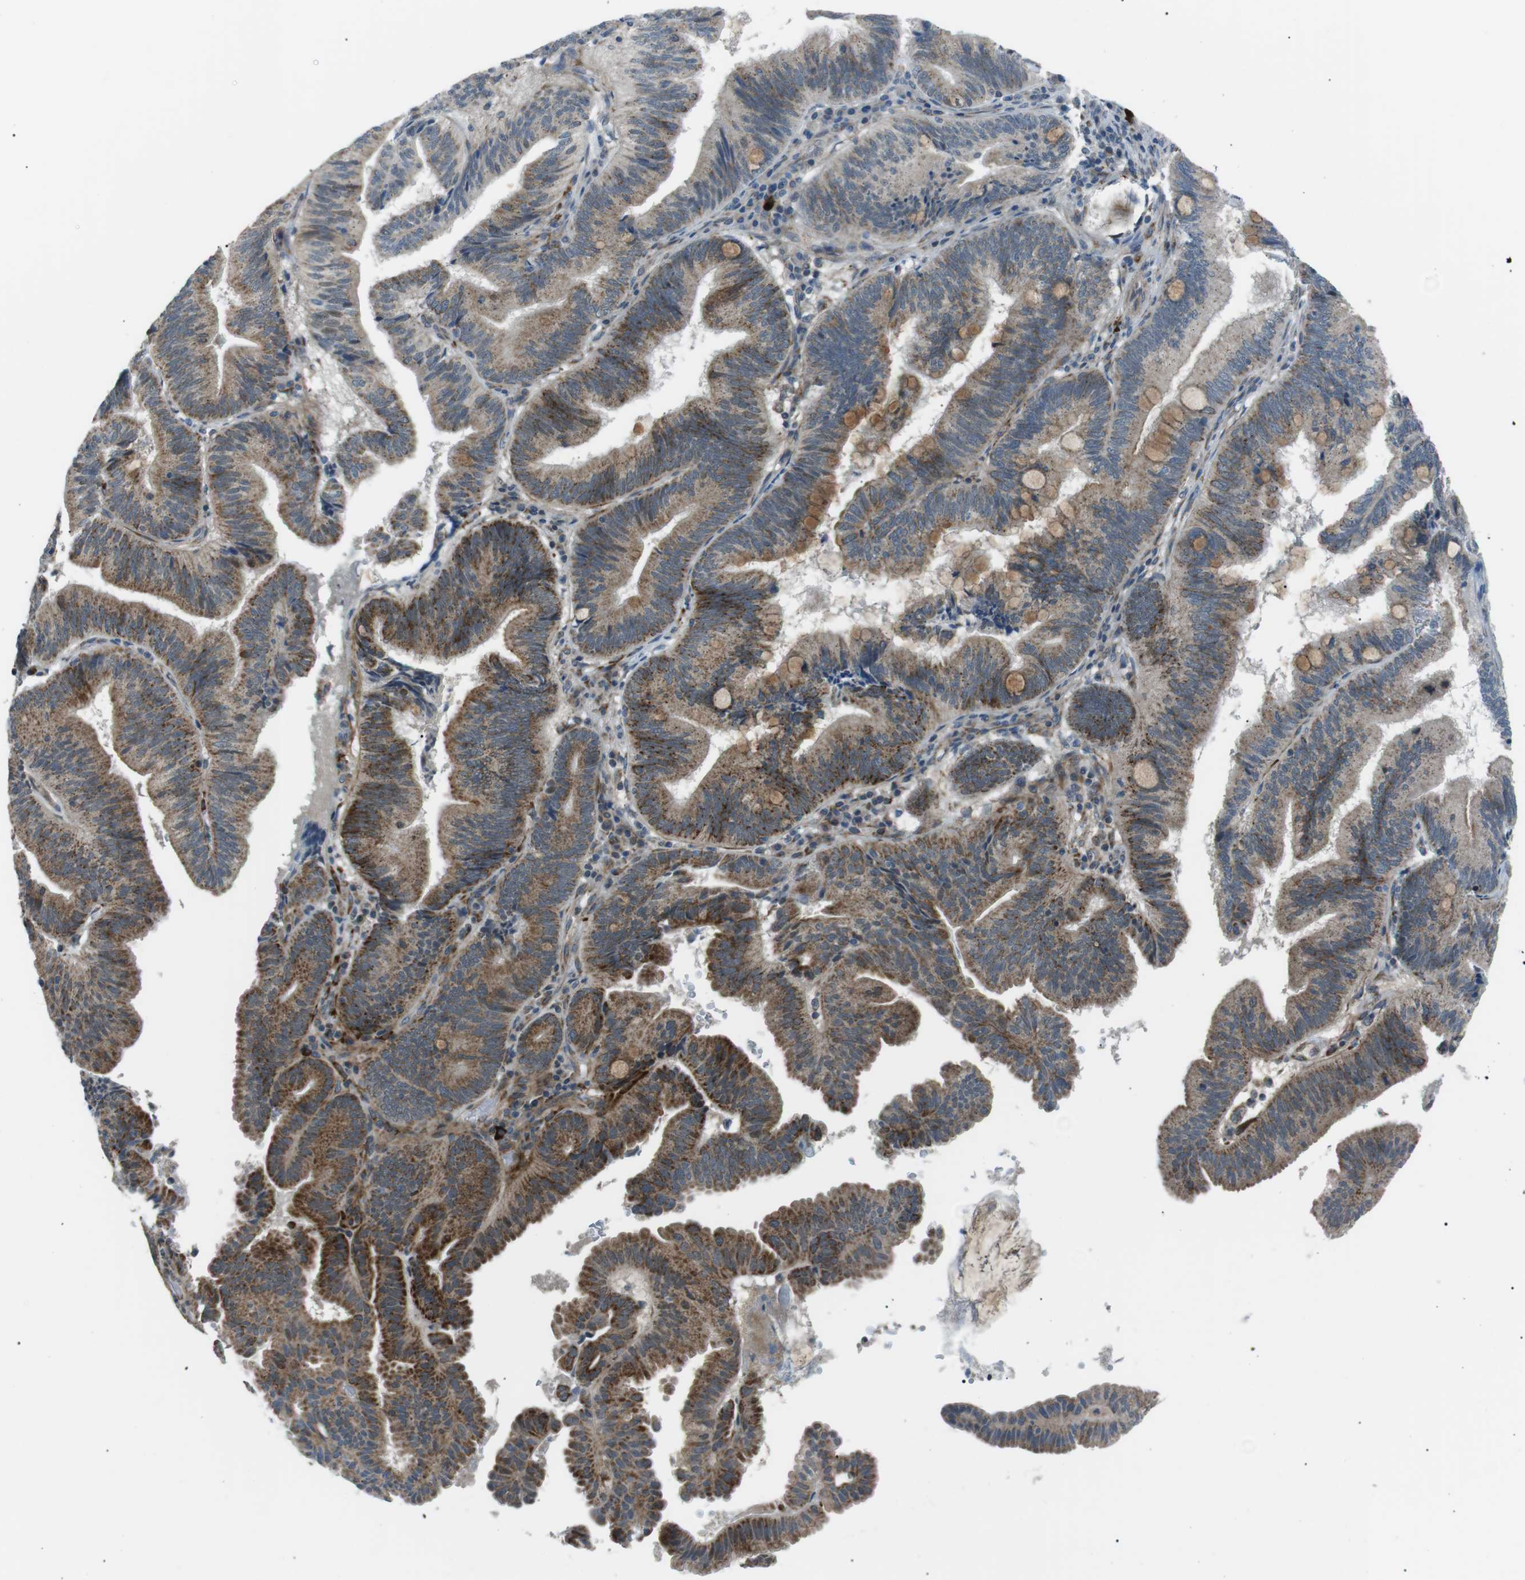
{"staining": {"intensity": "moderate", "quantity": ">75%", "location": "cytoplasmic/membranous"}, "tissue": "pancreatic cancer", "cell_type": "Tumor cells", "image_type": "cancer", "snomed": [{"axis": "morphology", "description": "Adenocarcinoma, NOS"}, {"axis": "topography", "description": "Pancreas"}], "caption": "The image displays a brown stain indicating the presence of a protein in the cytoplasmic/membranous of tumor cells in pancreatic cancer. (brown staining indicates protein expression, while blue staining denotes nuclei).", "gene": "ARID5B", "patient": {"sex": "male", "age": 82}}